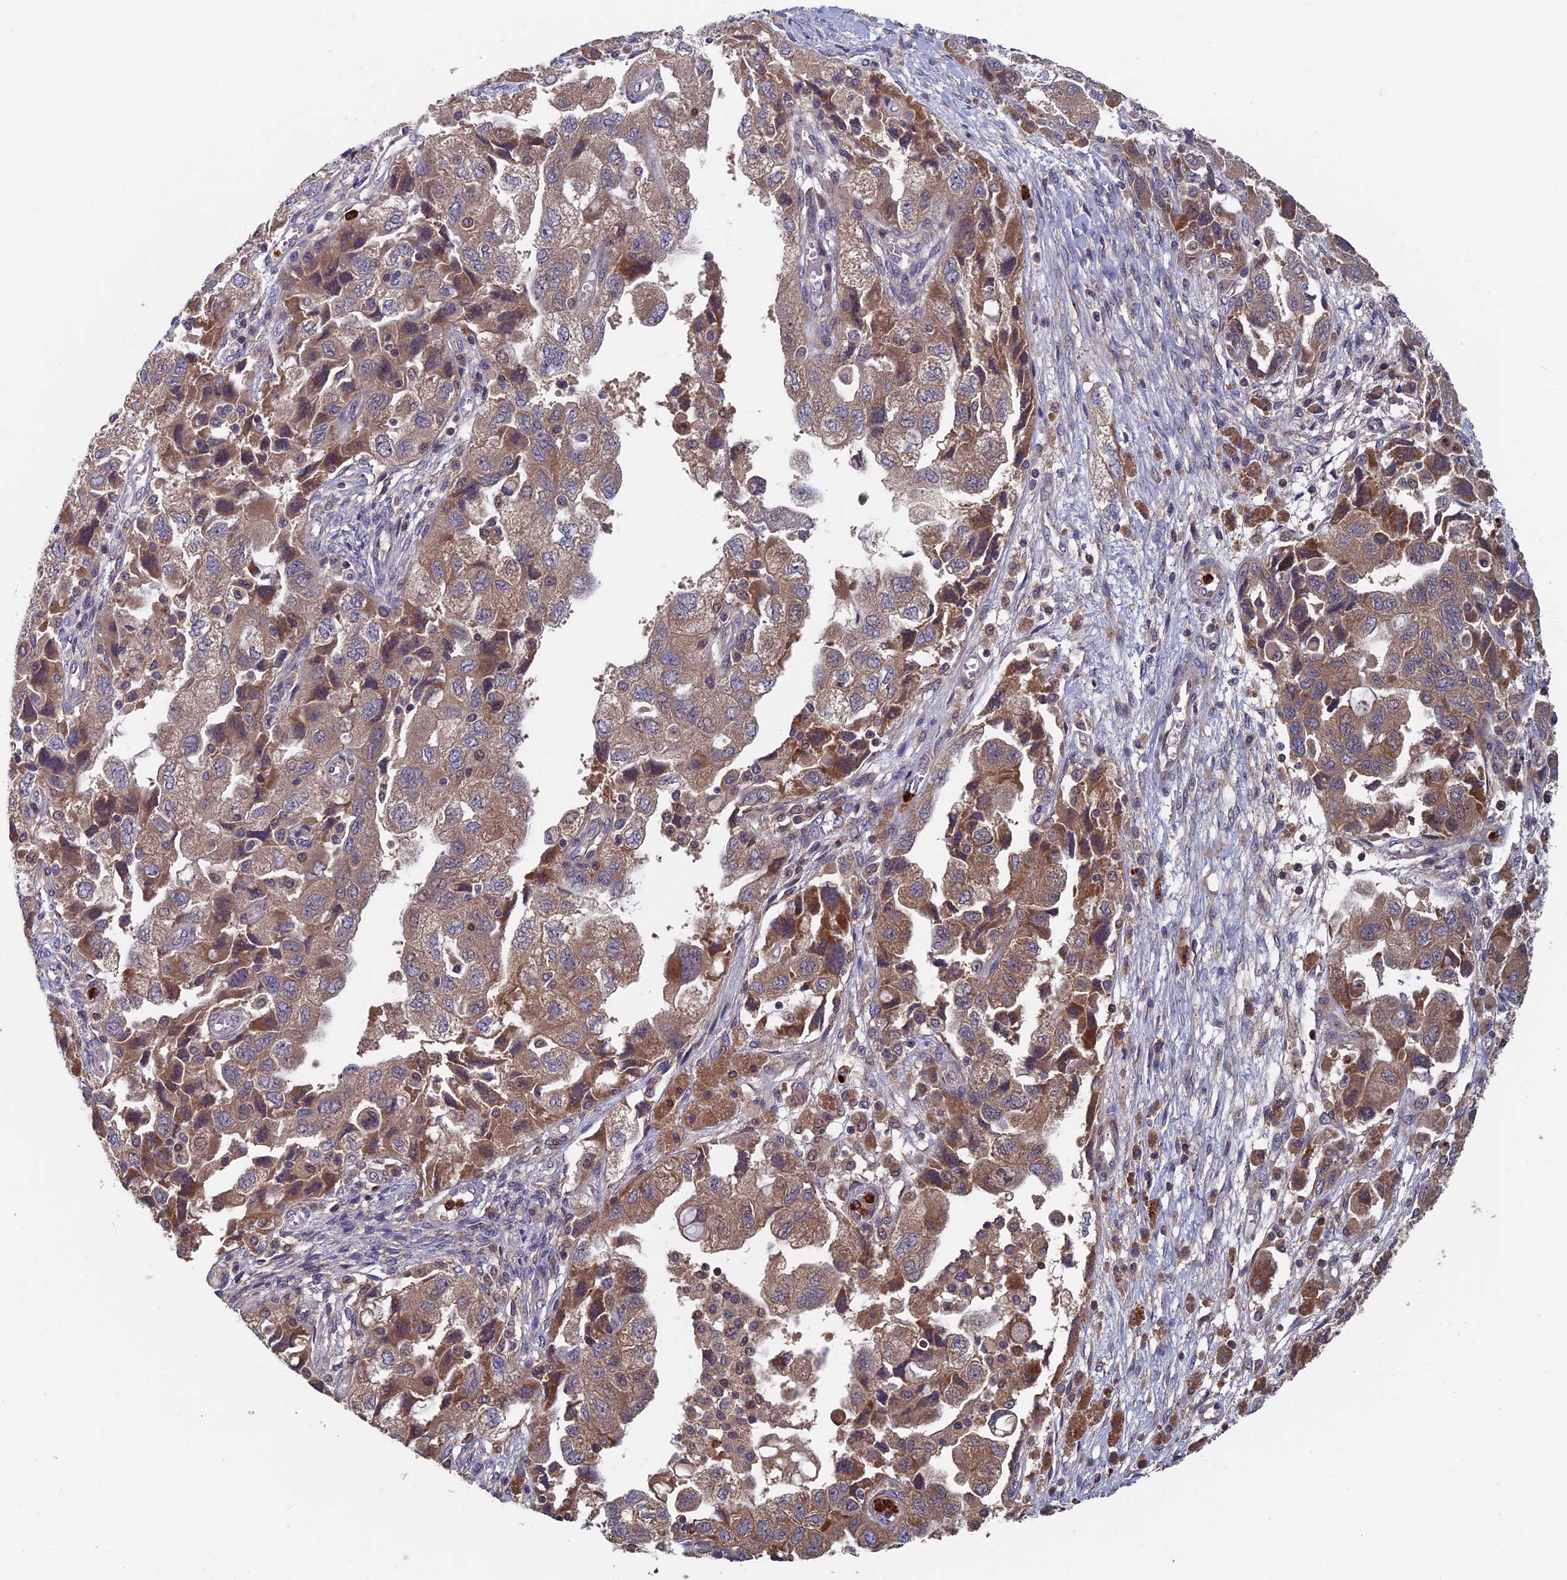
{"staining": {"intensity": "moderate", "quantity": ">75%", "location": "cytoplasmic/membranous"}, "tissue": "ovarian cancer", "cell_type": "Tumor cells", "image_type": "cancer", "snomed": [{"axis": "morphology", "description": "Carcinoma, NOS"}, {"axis": "morphology", "description": "Cystadenocarcinoma, serous, NOS"}, {"axis": "topography", "description": "Ovary"}], "caption": "Tumor cells show moderate cytoplasmic/membranous expression in approximately >75% of cells in carcinoma (ovarian). The staining is performed using DAB (3,3'-diaminobenzidine) brown chromogen to label protein expression. The nuclei are counter-stained blue using hematoxylin.", "gene": "TNK2", "patient": {"sex": "female", "age": 69}}